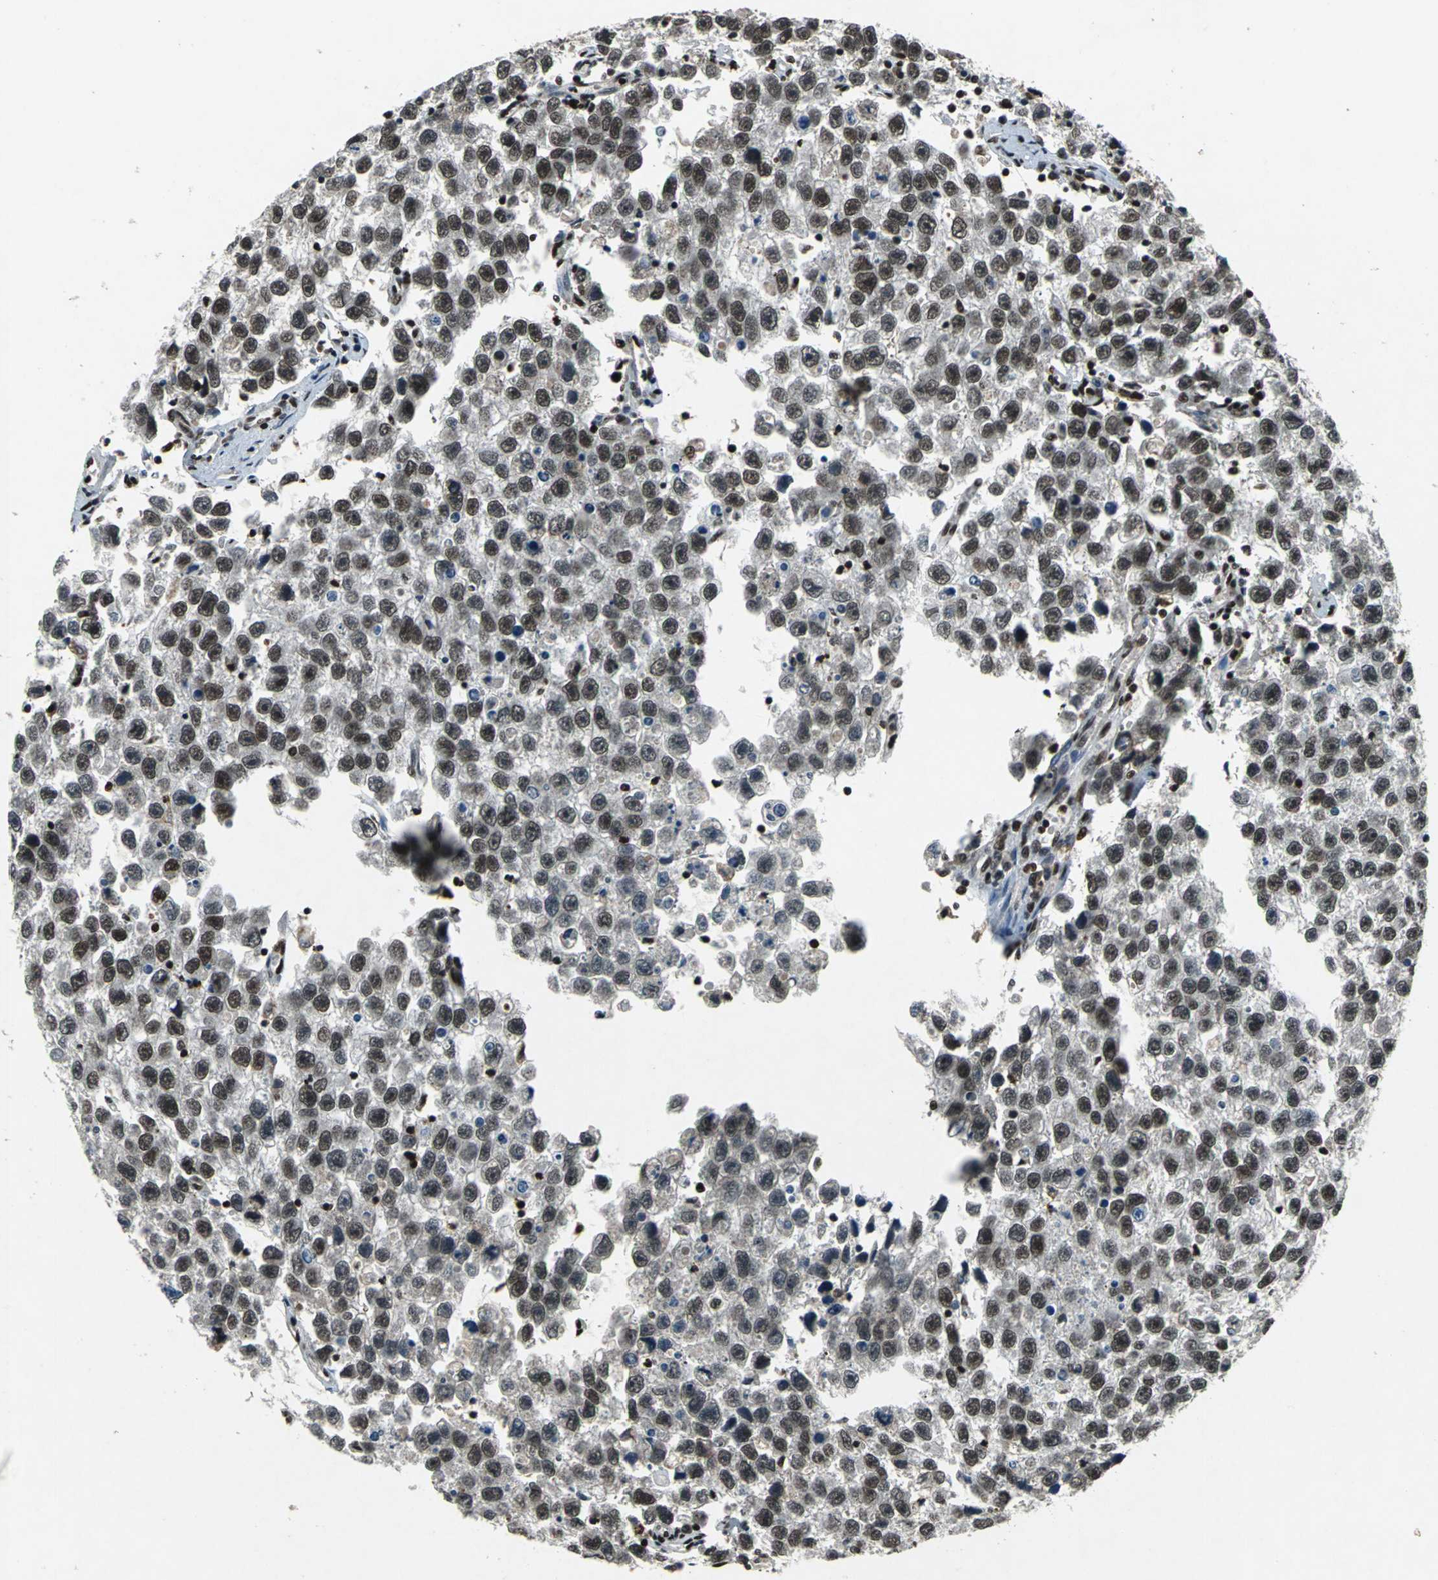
{"staining": {"intensity": "strong", "quantity": ">75%", "location": "nuclear"}, "tissue": "testis cancer", "cell_type": "Tumor cells", "image_type": "cancer", "snomed": [{"axis": "morphology", "description": "Seminoma, NOS"}, {"axis": "topography", "description": "Testis"}], "caption": "Tumor cells show high levels of strong nuclear positivity in approximately >75% of cells in human testis cancer (seminoma).", "gene": "MTA2", "patient": {"sex": "male", "age": 33}}